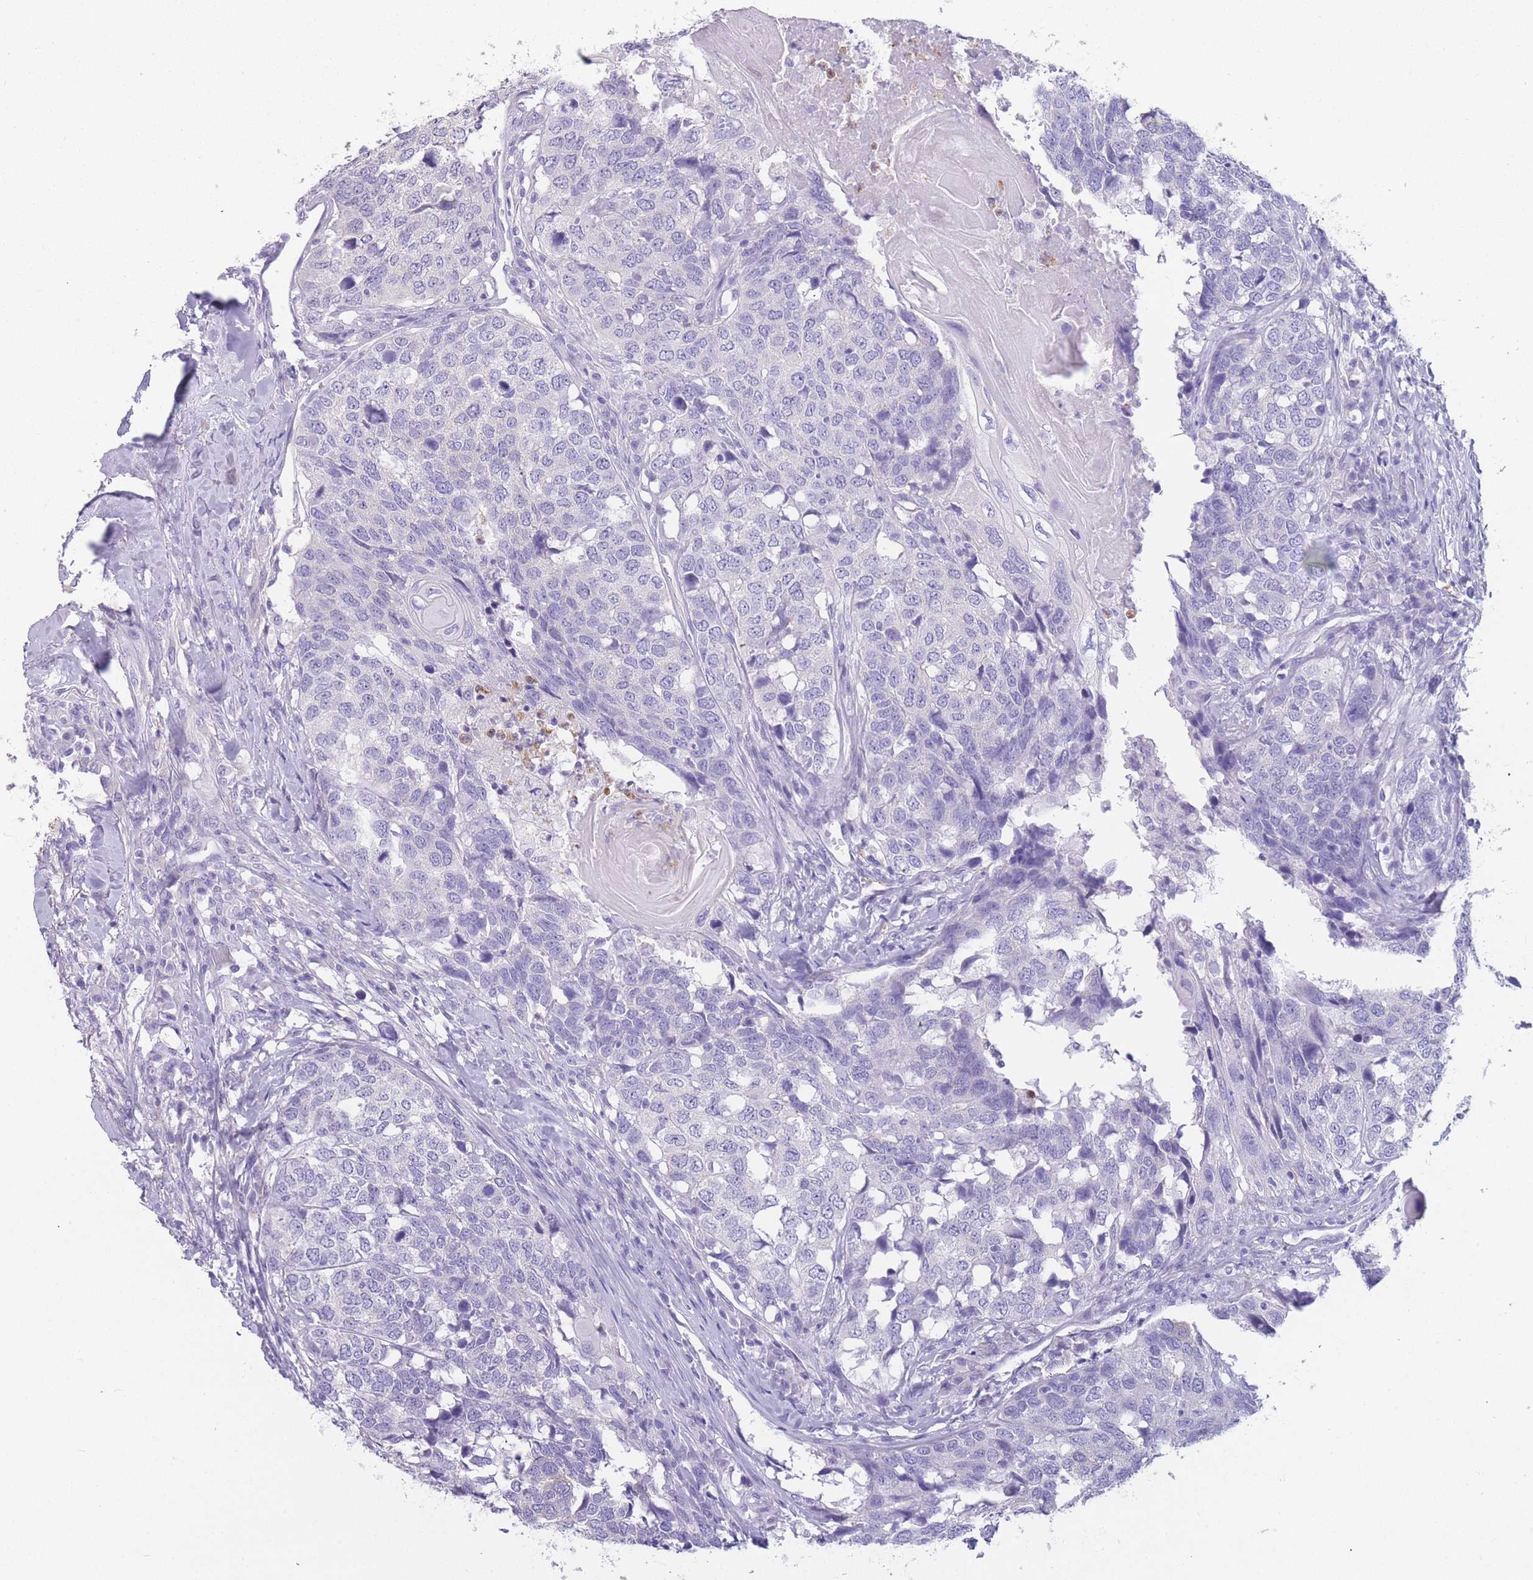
{"staining": {"intensity": "negative", "quantity": "none", "location": "none"}, "tissue": "head and neck cancer", "cell_type": "Tumor cells", "image_type": "cancer", "snomed": [{"axis": "morphology", "description": "Squamous cell carcinoma, NOS"}, {"axis": "topography", "description": "Head-Neck"}], "caption": "Micrograph shows no significant protein staining in tumor cells of head and neck squamous cell carcinoma.", "gene": "ZNF627", "patient": {"sex": "male", "age": 66}}